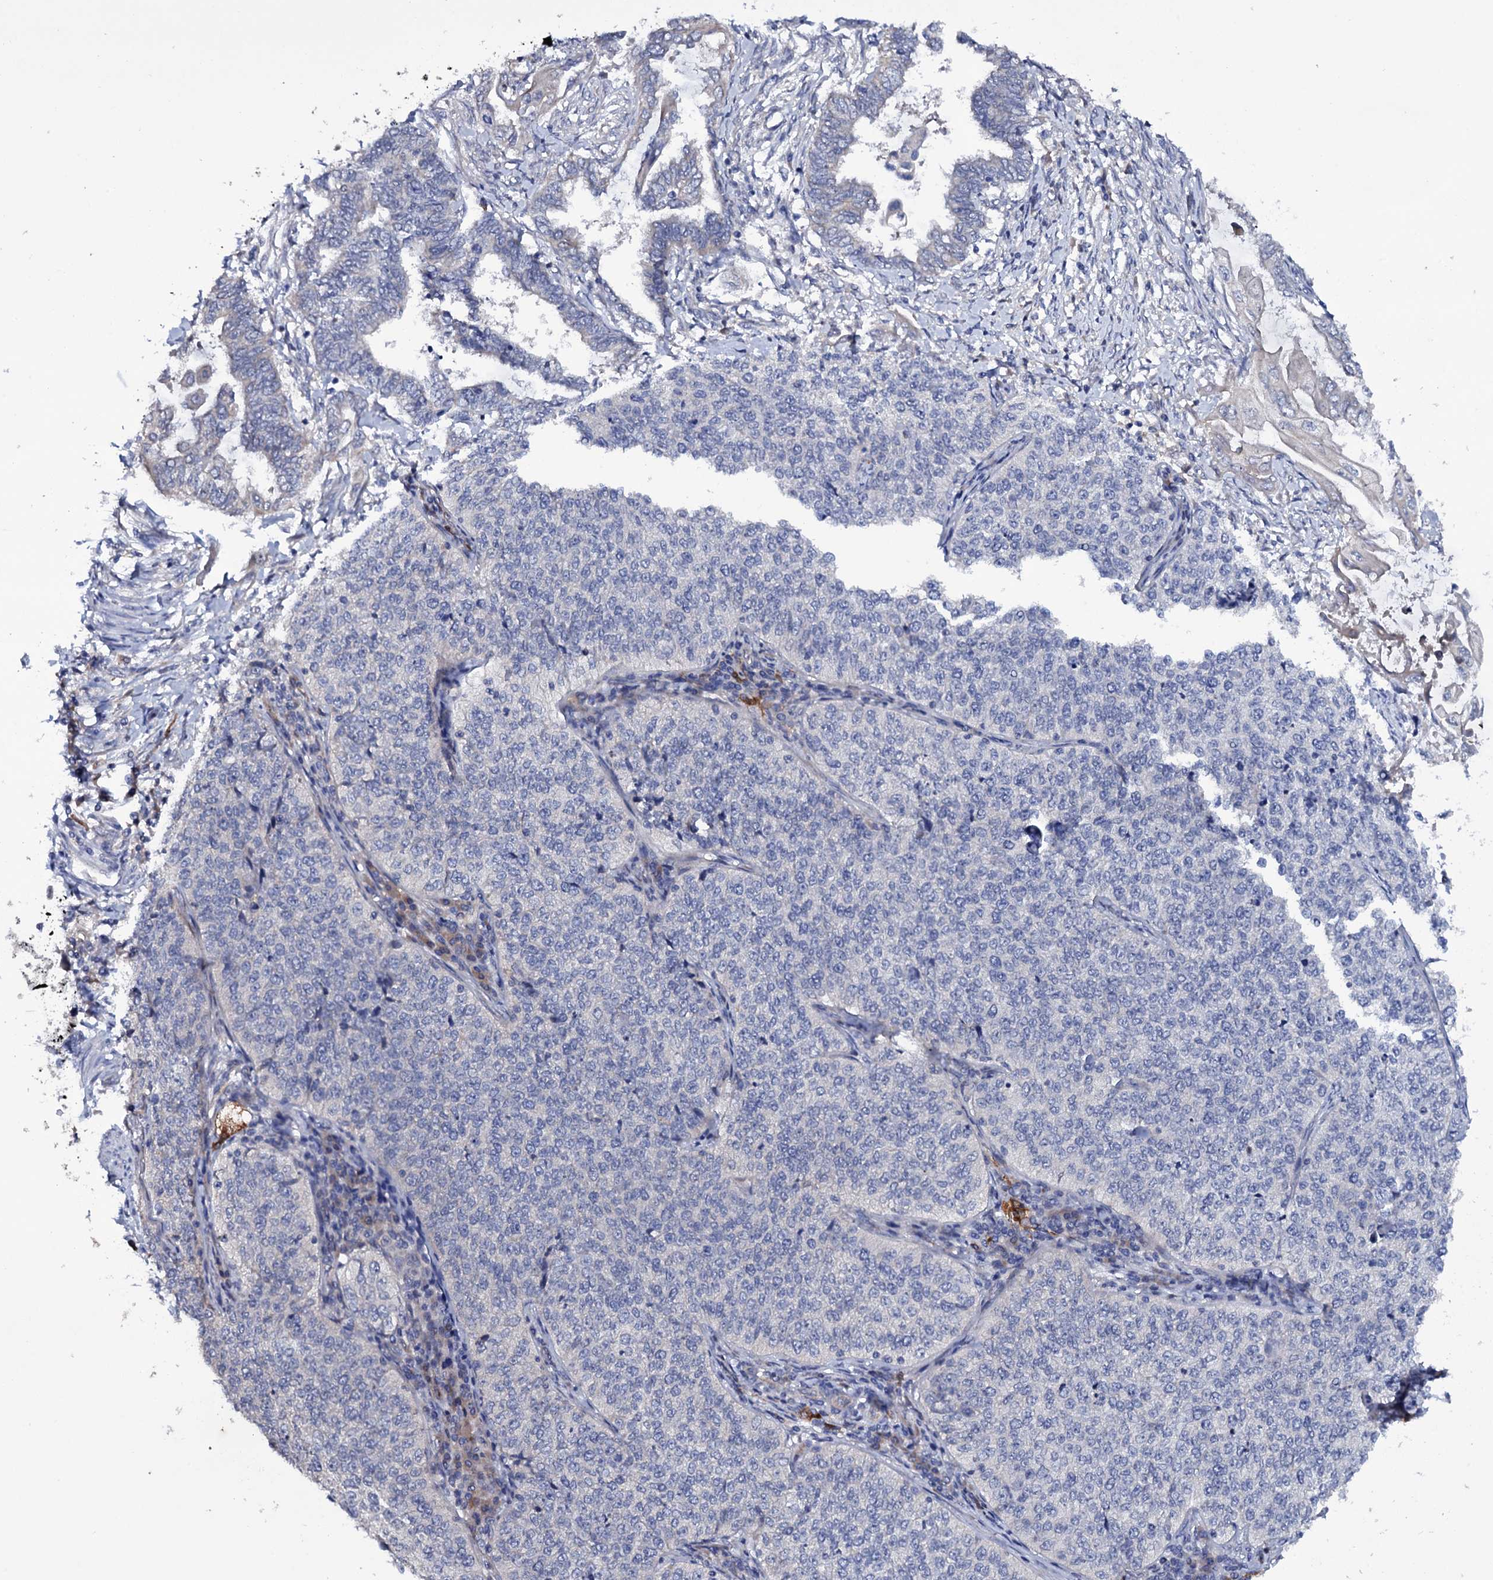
{"staining": {"intensity": "negative", "quantity": "none", "location": "none"}, "tissue": "cervical cancer", "cell_type": "Tumor cells", "image_type": "cancer", "snomed": [{"axis": "morphology", "description": "Squamous cell carcinoma, NOS"}, {"axis": "topography", "description": "Cervix"}], "caption": "This is a histopathology image of immunohistochemistry staining of cervical squamous cell carcinoma, which shows no positivity in tumor cells.", "gene": "BCL2L14", "patient": {"sex": "female", "age": 35}}